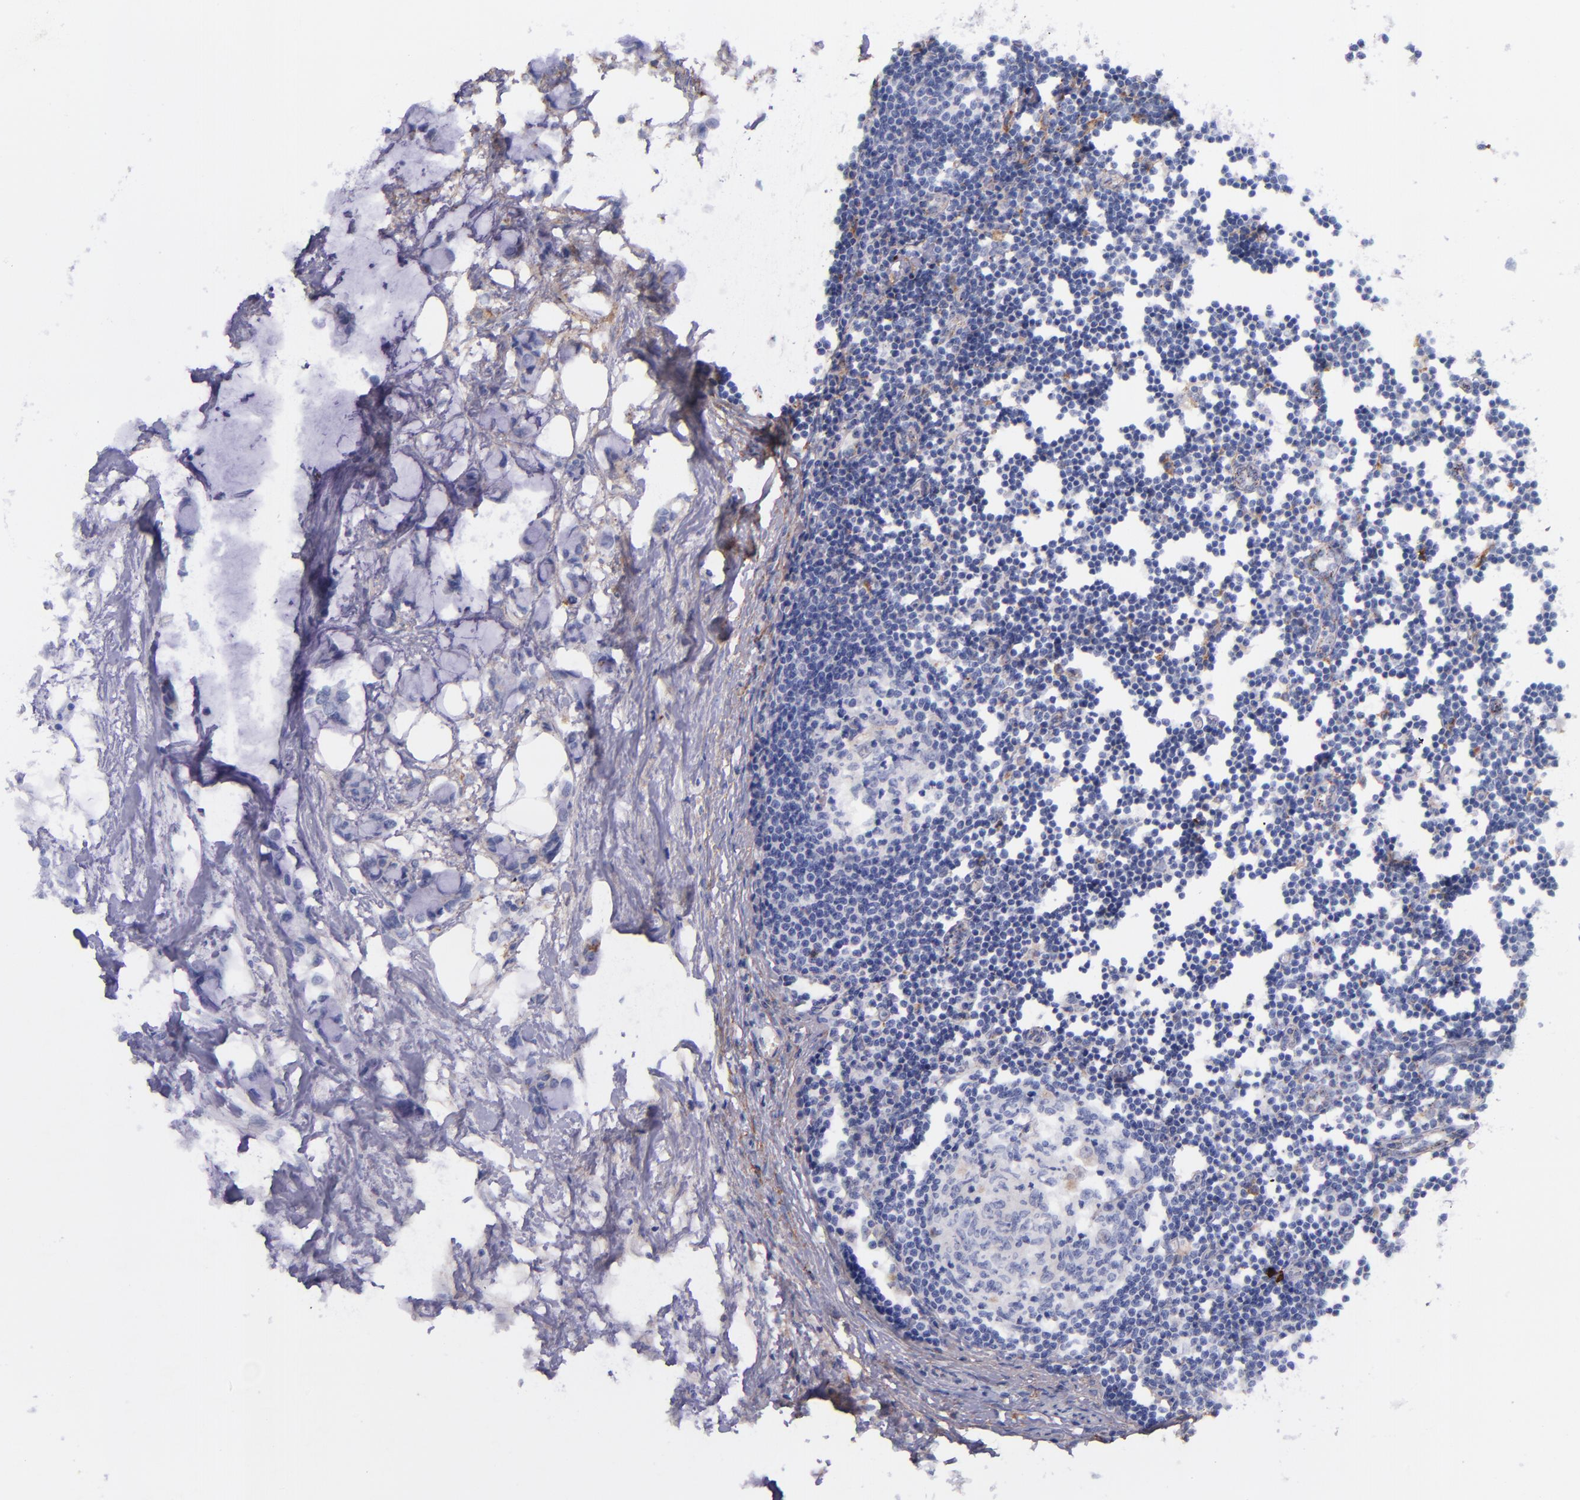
{"staining": {"intensity": "negative", "quantity": "none", "location": "none"}, "tissue": "colorectal cancer", "cell_type": "Tumor cells", "image_type": "cancer", "snomed": [{"axis": "morphology", "description": "Normal tissue, NOS"}, {"axis": "morphology", "description": "Adenocarcinoma, NOS"}, {"axis": "topography", "description": "Colon"}, {"axis": "topography", "description": "Peripheral nerve tissue"}], "caption": "Human colorectal cancer stained for a protein using IHC demonstrates no positivity in tumor cells.", "gene": "IVL", "patient": {"sex": "male", "age": 14}}